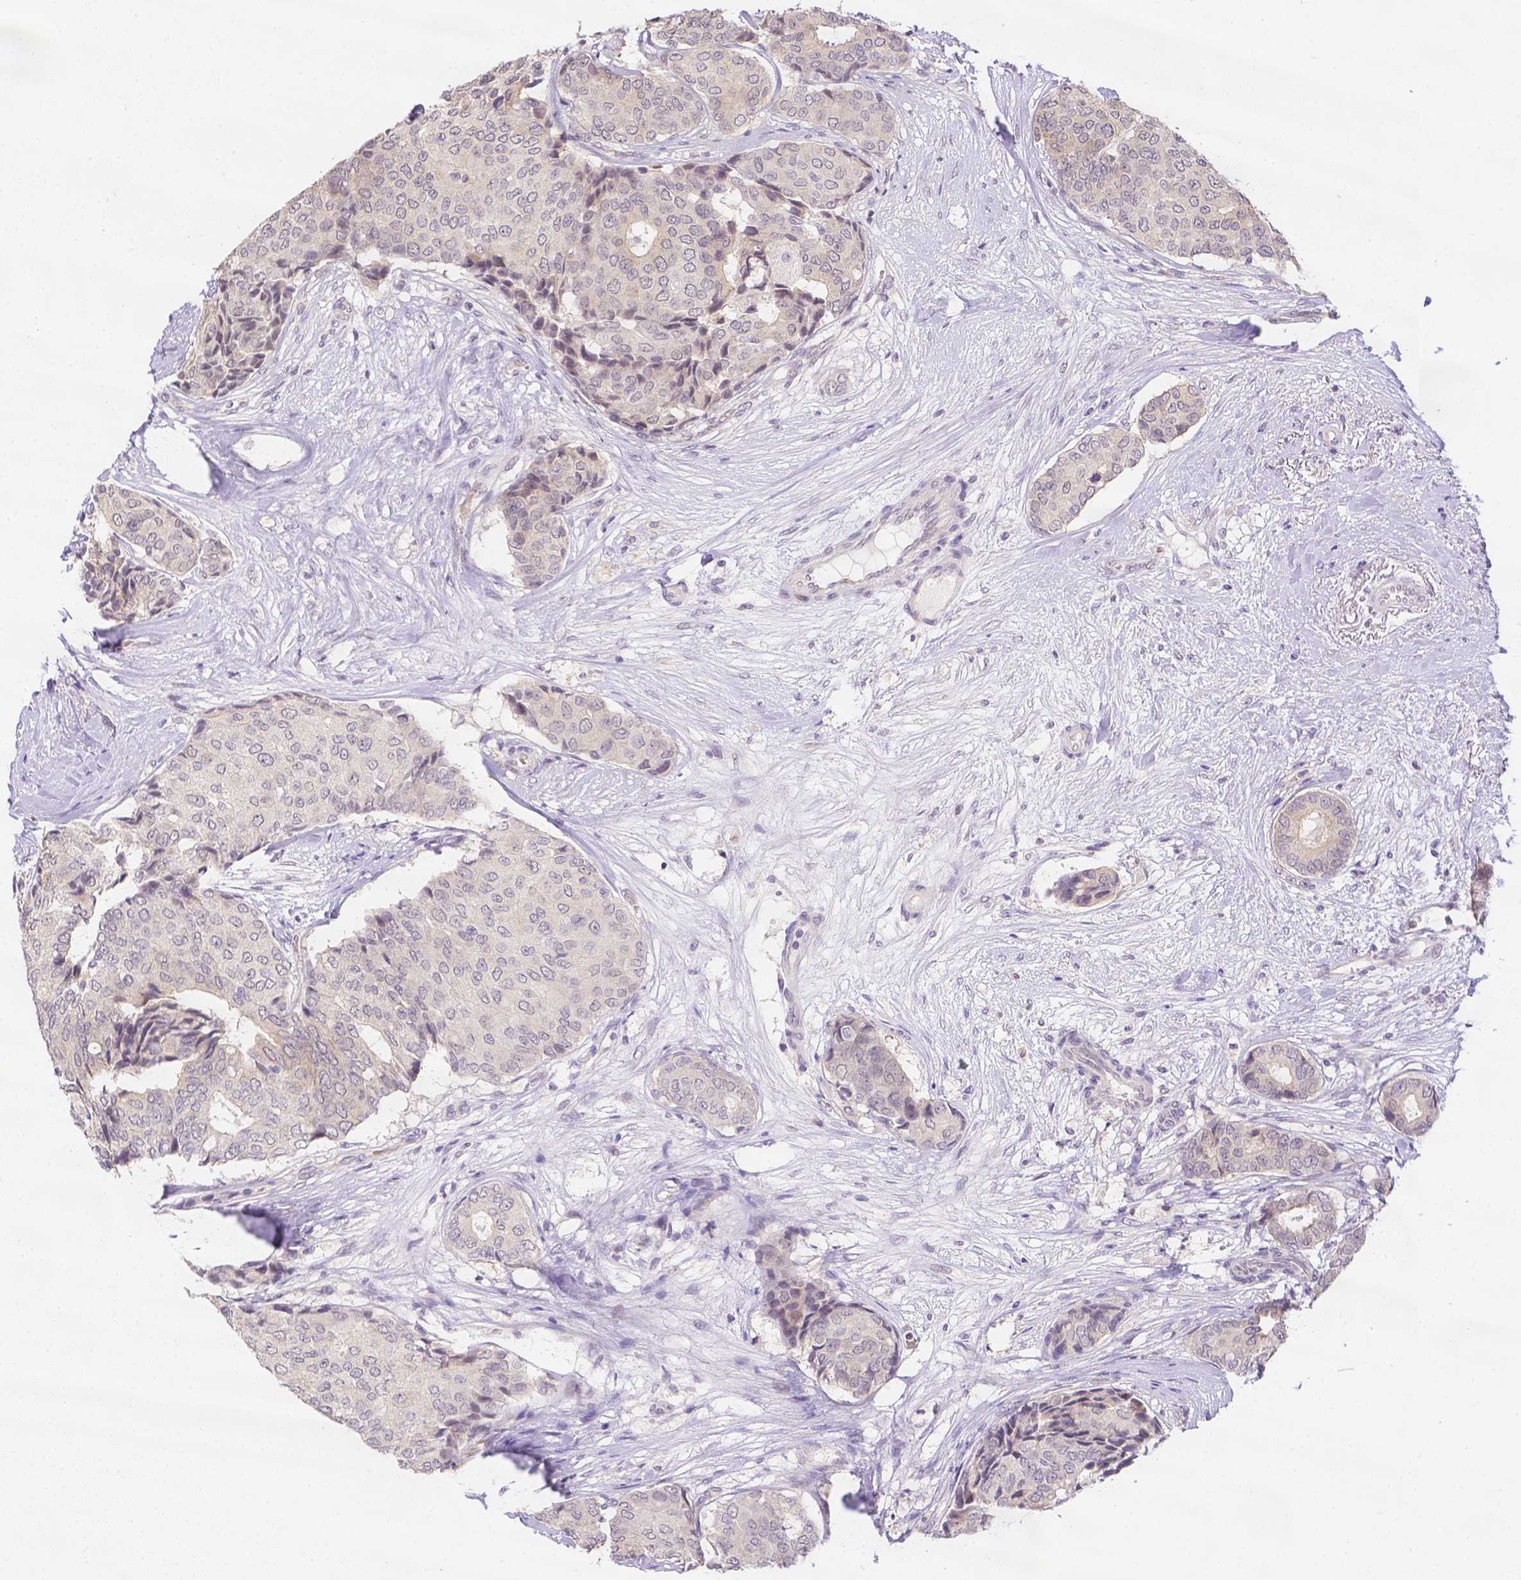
{"staining": {"intensity": "negative", "quantity": "none", "location": "none"}, "tissue": "breast cancer", "cell_type": "Tumor cells", "image_type": "cancer", "snomed": [{"axis": "morphology", "description": "Duct carcinoma"}, {"axis": "topography", "description": "Breast"}], "caption": "Photomicrograph shows no significant protein expression in tumor cells of breast cancer (invasive ductal carcinoma).", "gene": "ZNF280B", "patient": {"sex": "female", "age": 75}}